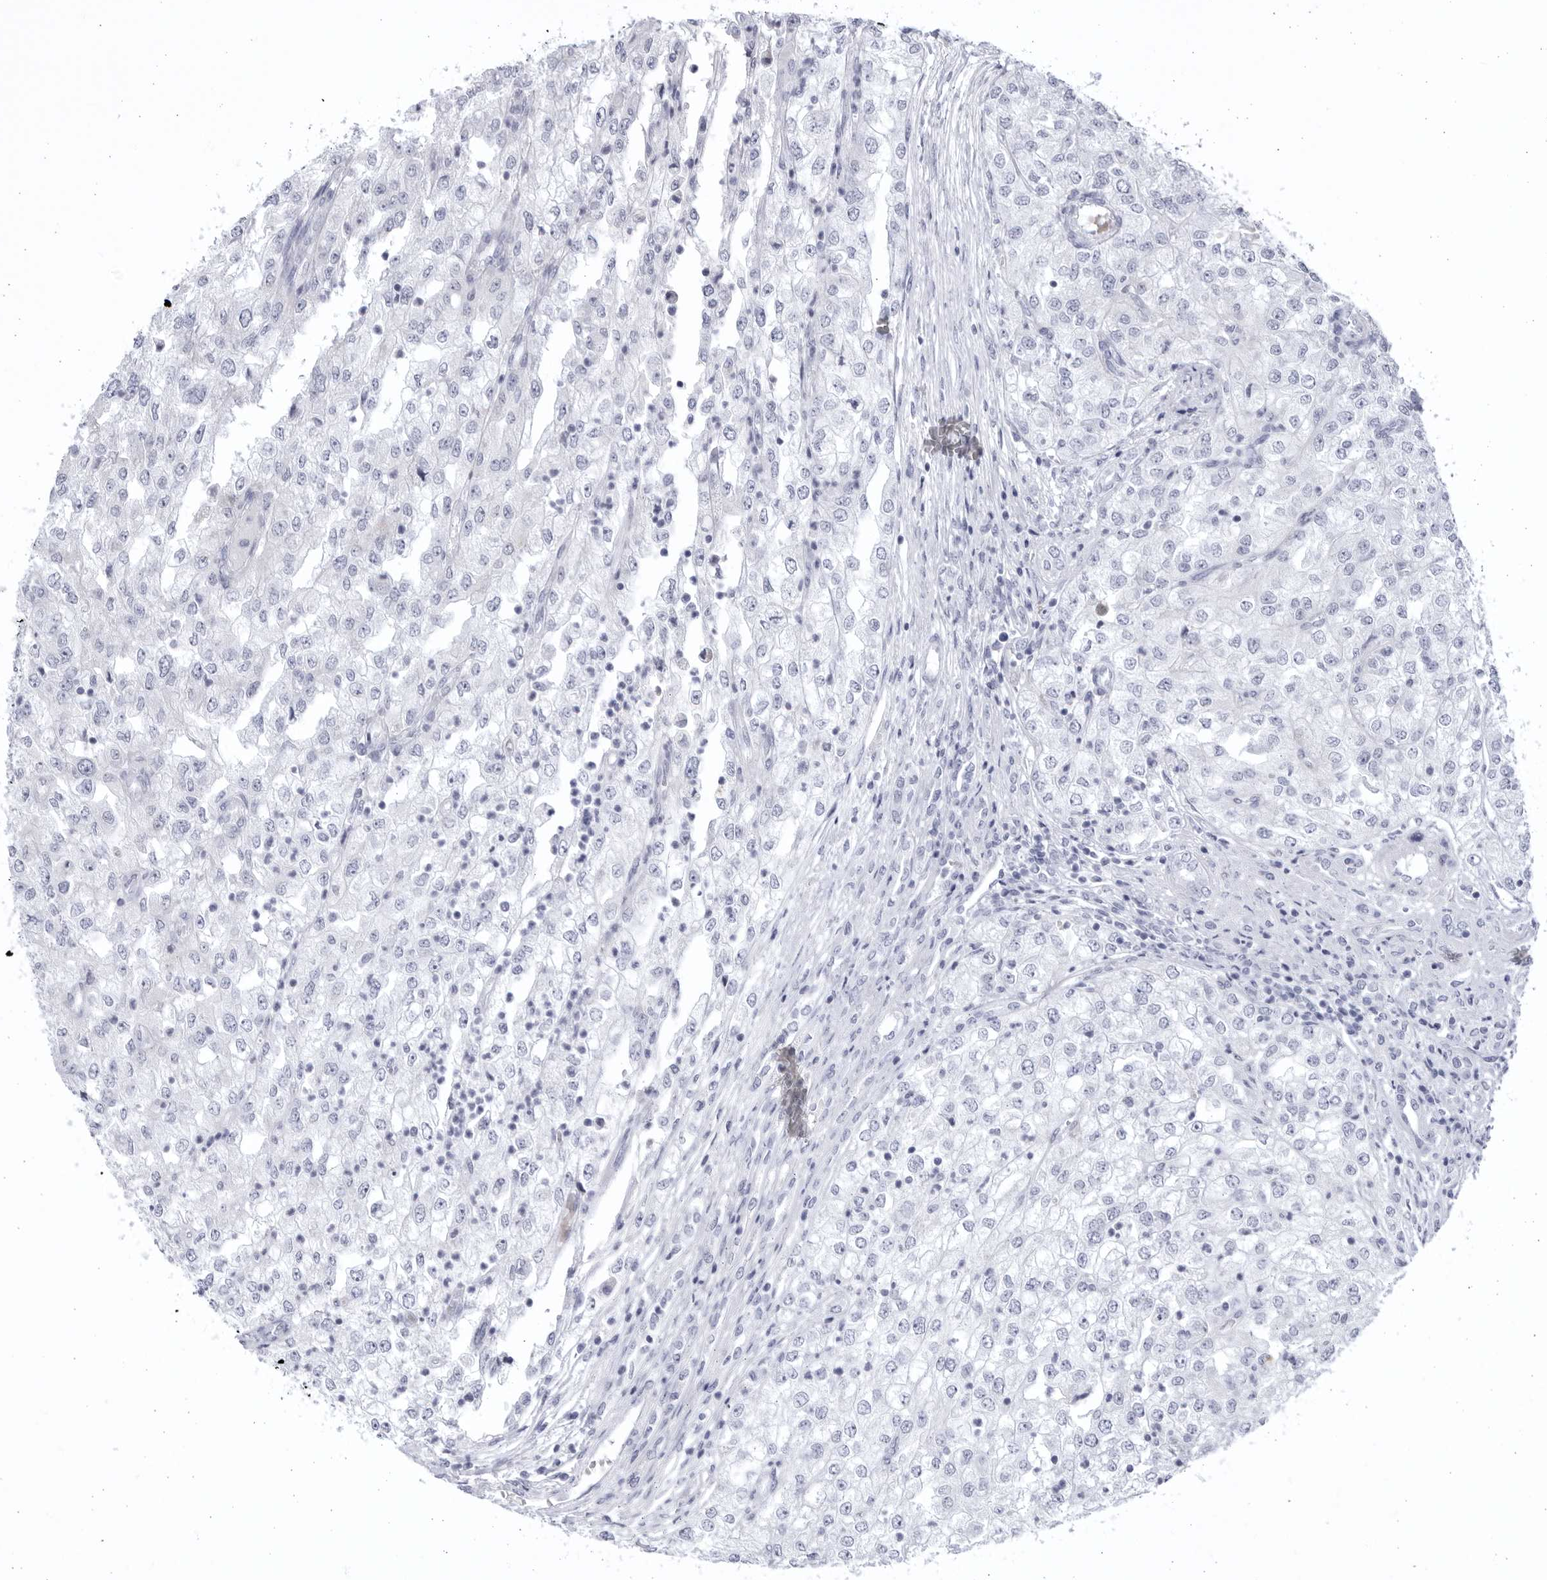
{"staining": {"intensity": "negative", "quantity": "none", "location": "none"}, "tissue": "renal cancer", "cell_type": "Tumor cells", "image_type": "cancer", "snomed": [{"axis": "morphology", "description": "Adenocarcinoma, NOS"}, {"axis": "topography", "description": "Kidney"}], "caption": "Image shows no protein expression in tumor cells of renal cancer tissue. (DAB immunohistochemistry (IHC) visualized using brightfield microscopy, high magnification).", "gene": "CCDC181", "patient": {"sex": "female", "age": 54}}